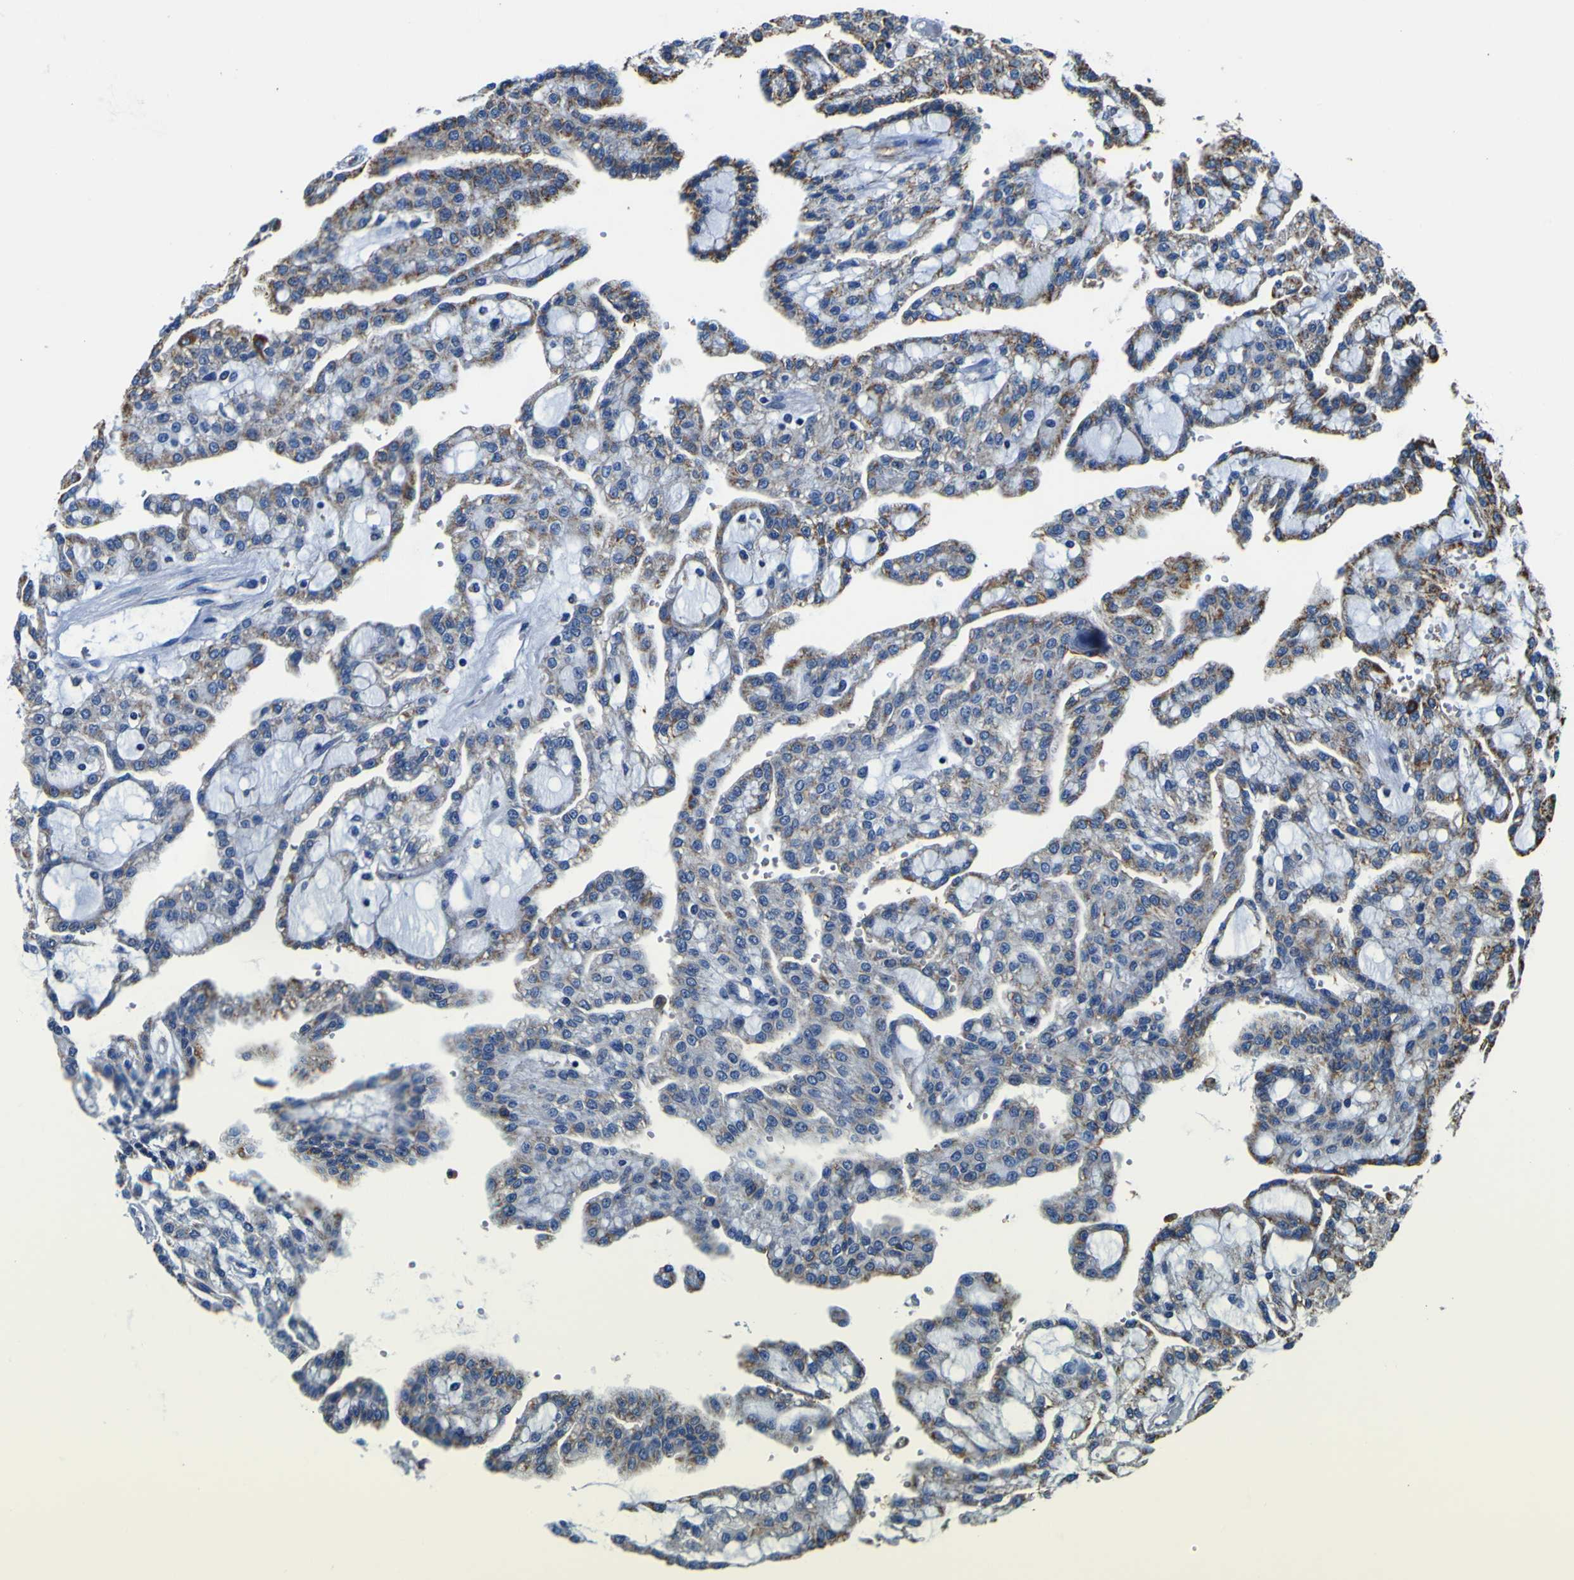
{"staining": {"intensity": "moderate", "quantity": "25%-75%", "location": "cytoplasmic/membranous"}, "tissue": "renal cancer", "cell_type": "Tumor cells", "image_type": "cancer", "snomed": [{"axis": "morphology", "description": "Adenocarcinoma, NOS"}, {"axis": "topography", "description": "Kidney"}], "caption": "Adenocarcinoma (renal) stained for a protein (brown) displays moderate cytoplasmic/membranous positive expression in approximately 25%-75% of tumor cells.", "gene": "PXDN", "patient": {"sex": "male", "age": 63}}